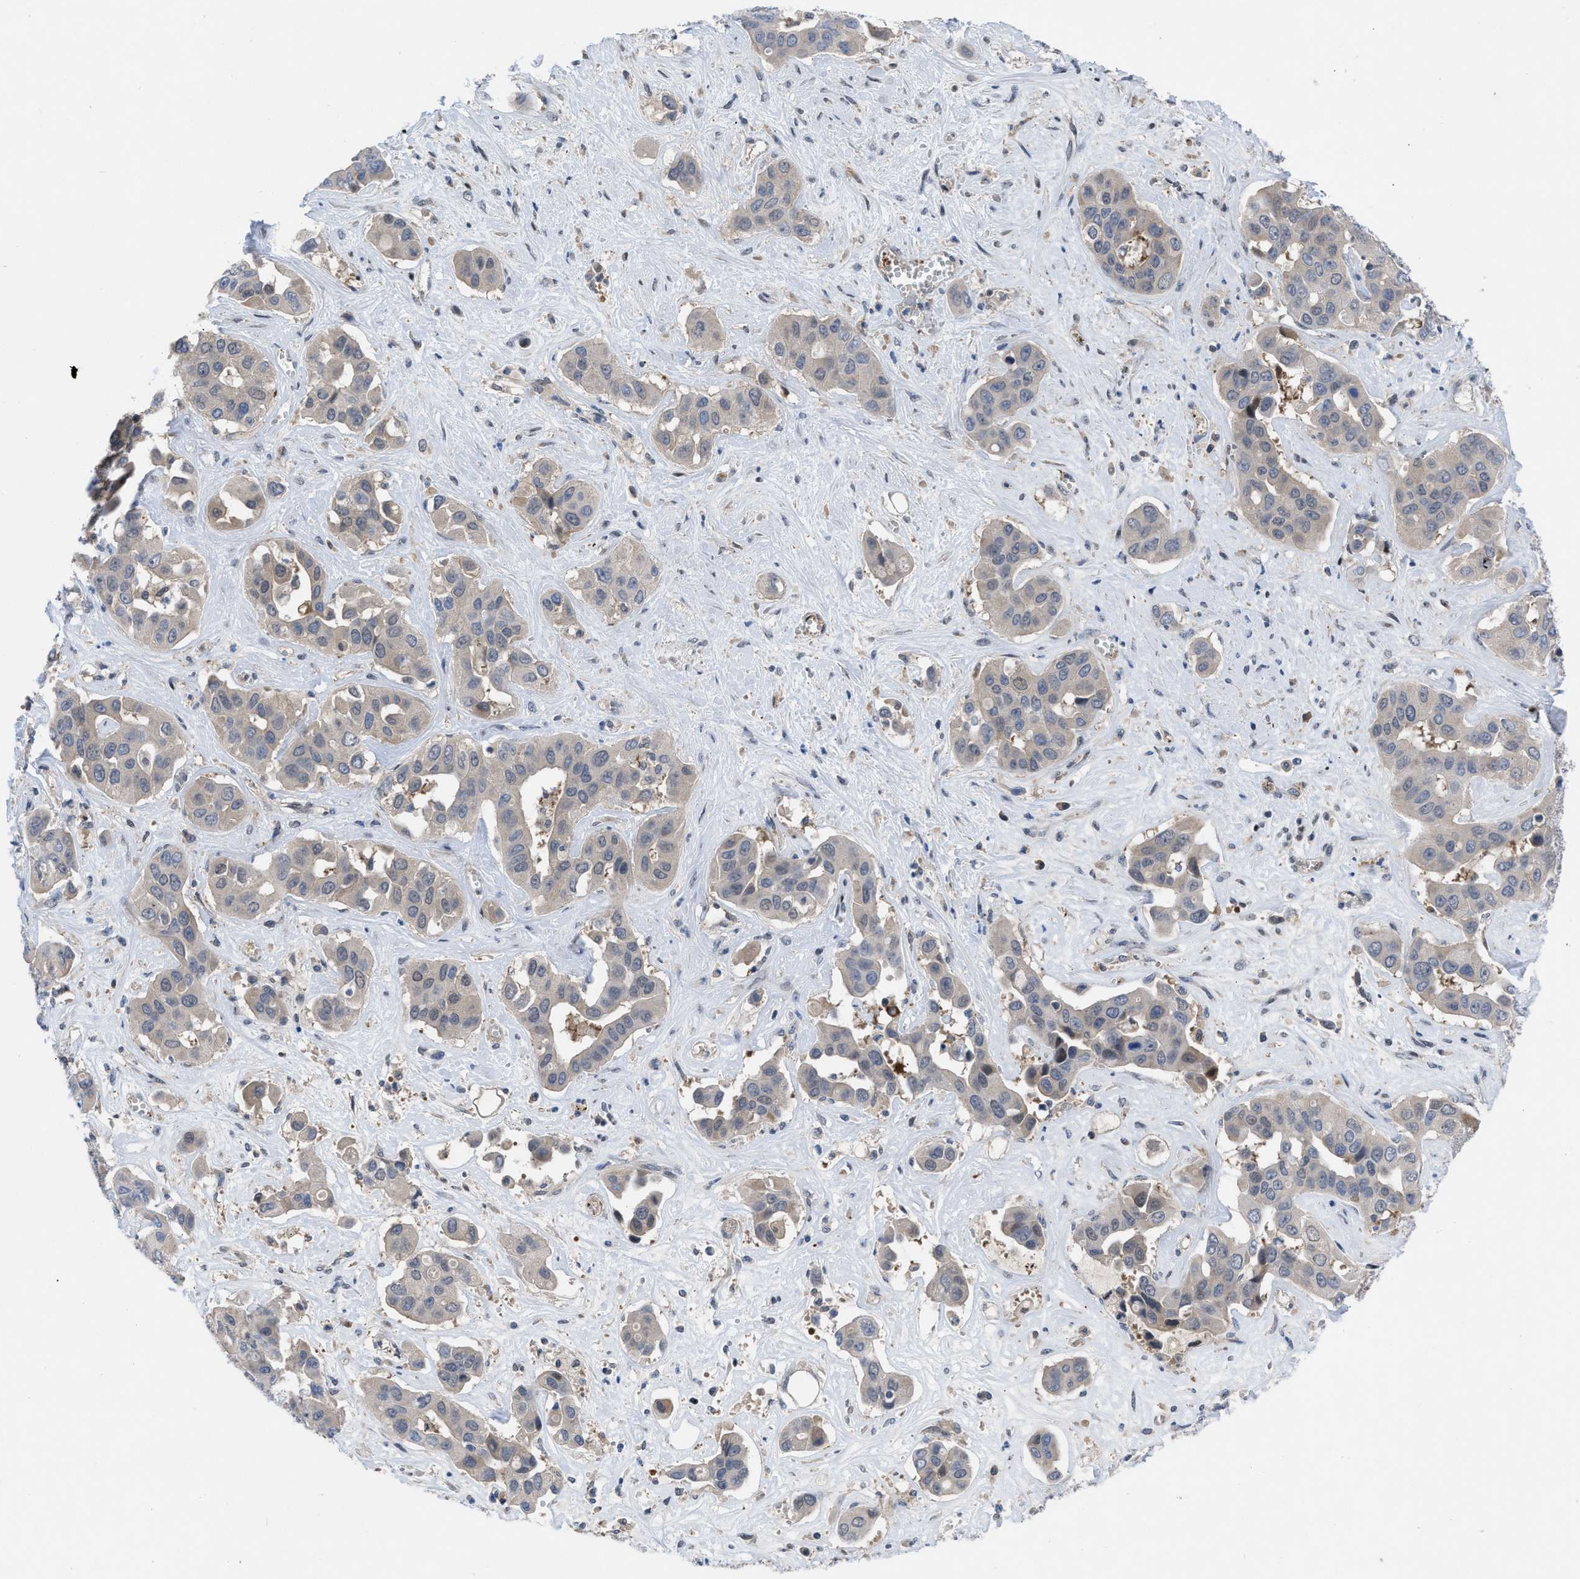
{"staining": {"intensity": "weak", "quantity": ">75%", "location": "cytoplasmic/membranous"}, "tissue": "liver cancer", "cell_type": "Tumor cells", "image_type": "cancer", "snomed": [{"axis": "morphology", "description": "Cholangiocarcinoma"}, {"axis": "topography", "description": "Liver"}], "caption": "Protein staining of liver cancer (cholangiocarcinoma) tissue exhibits weak cytoplasmic/membranous positivity in approximately >75% of tumor cells.", "gene": "IL17RE", "patient": {"sex": "female", "age": 52}}